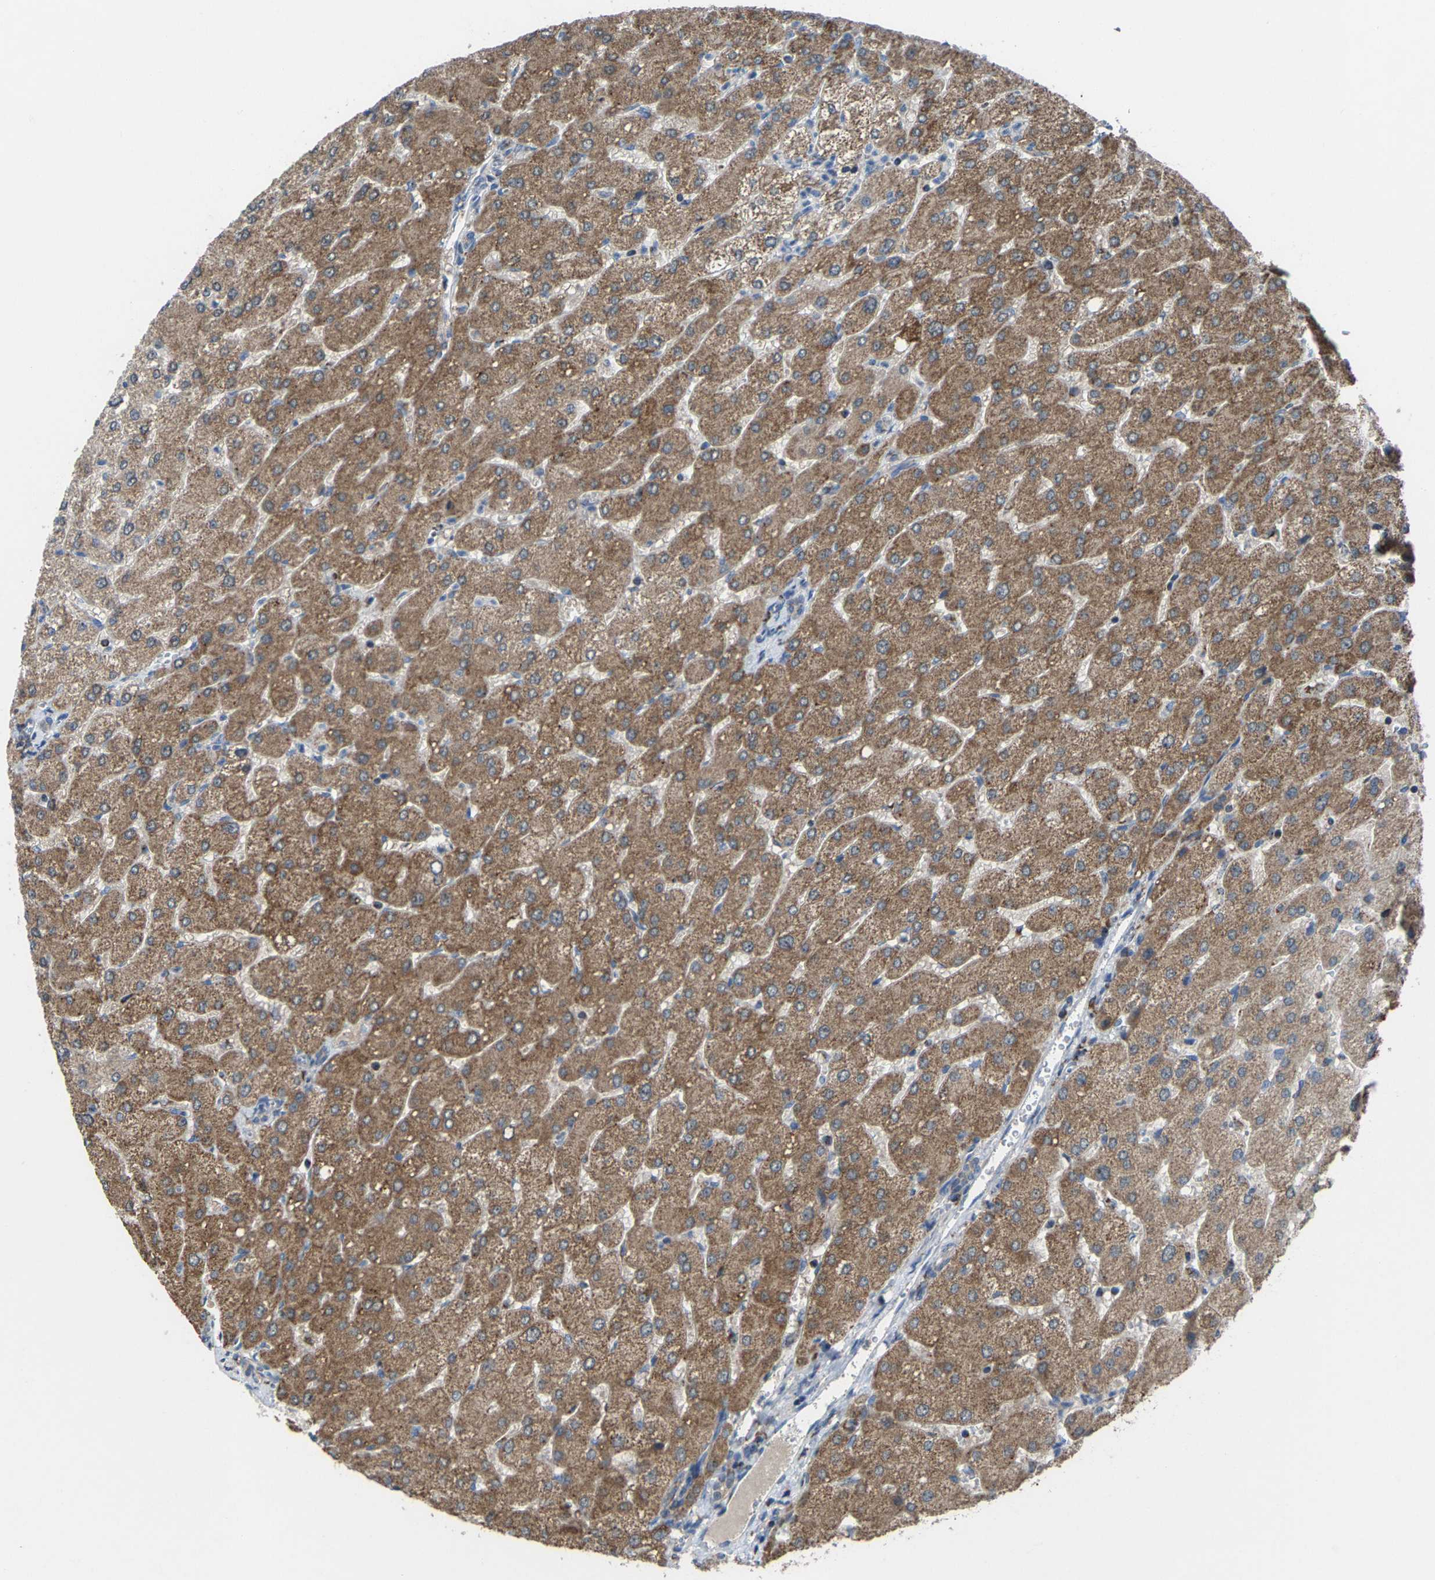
{"staining": {"intensity": "weak", "quantity": "25%-75%", "location": "cytoplasmic/membranous"}, "tissue": "liver", "cell_type": "Cholangiocytes", "image_type": "normal", "snomed": [{"axis": "morphology", "description": "Normal tissue, NOS"}, {"axis": "topography", "description": "Liver"}], "caption": "The image exhibits immunohistochemical staining of unremarkable liver. There is weak cytoplasmic/membranous staining is seen in approximately 25%-75% of cholangiocytes. (DAB IHC, brown staining for protein, blue staining for nuclei).", "gene": "CANT1", "patient": {"sex": "male", "age": 55}}